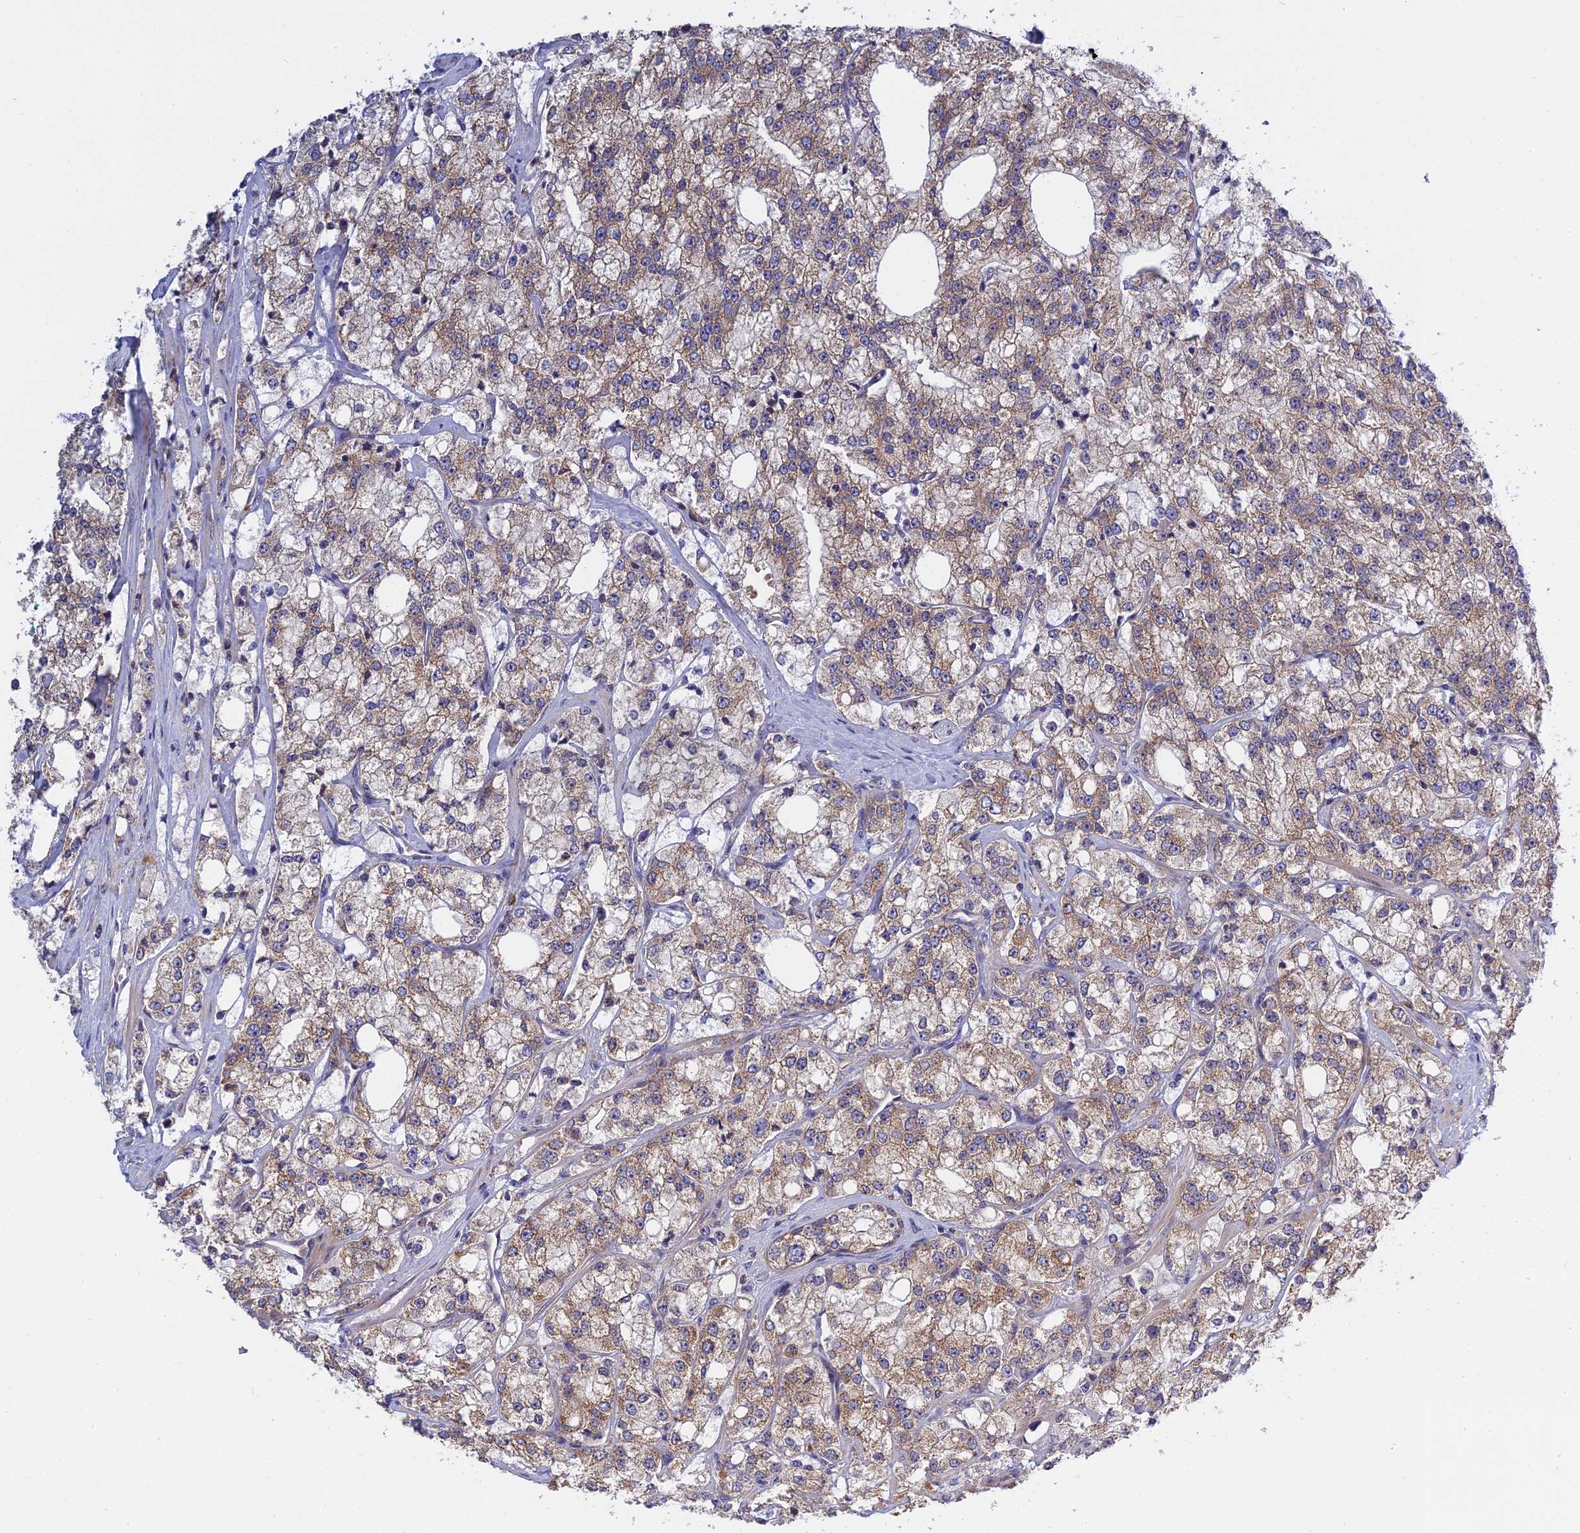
{"staining": {"intensity": "moderate", "quantity": ">75%", "location": "cytoplasmic/membranous"}, "tissue": "prostate cancer", "cell_type": "Tumor cells", "image_type": "cancer", "snomed": [{"axis": "morphology", "description": "Adenocarcinoma, High grade"}, {"axis": "topography", "description": "Prostate"}], "caption": "About >75% of tumor cells in human prostate cancer (high-grade adenocarcinoma) exhibit moderate cytoplasmic/membranous protein expression as visualized by brown immunohistochemical staining.", "gene": "IL21R", "patient": {"sex": "male", "age": 64}}